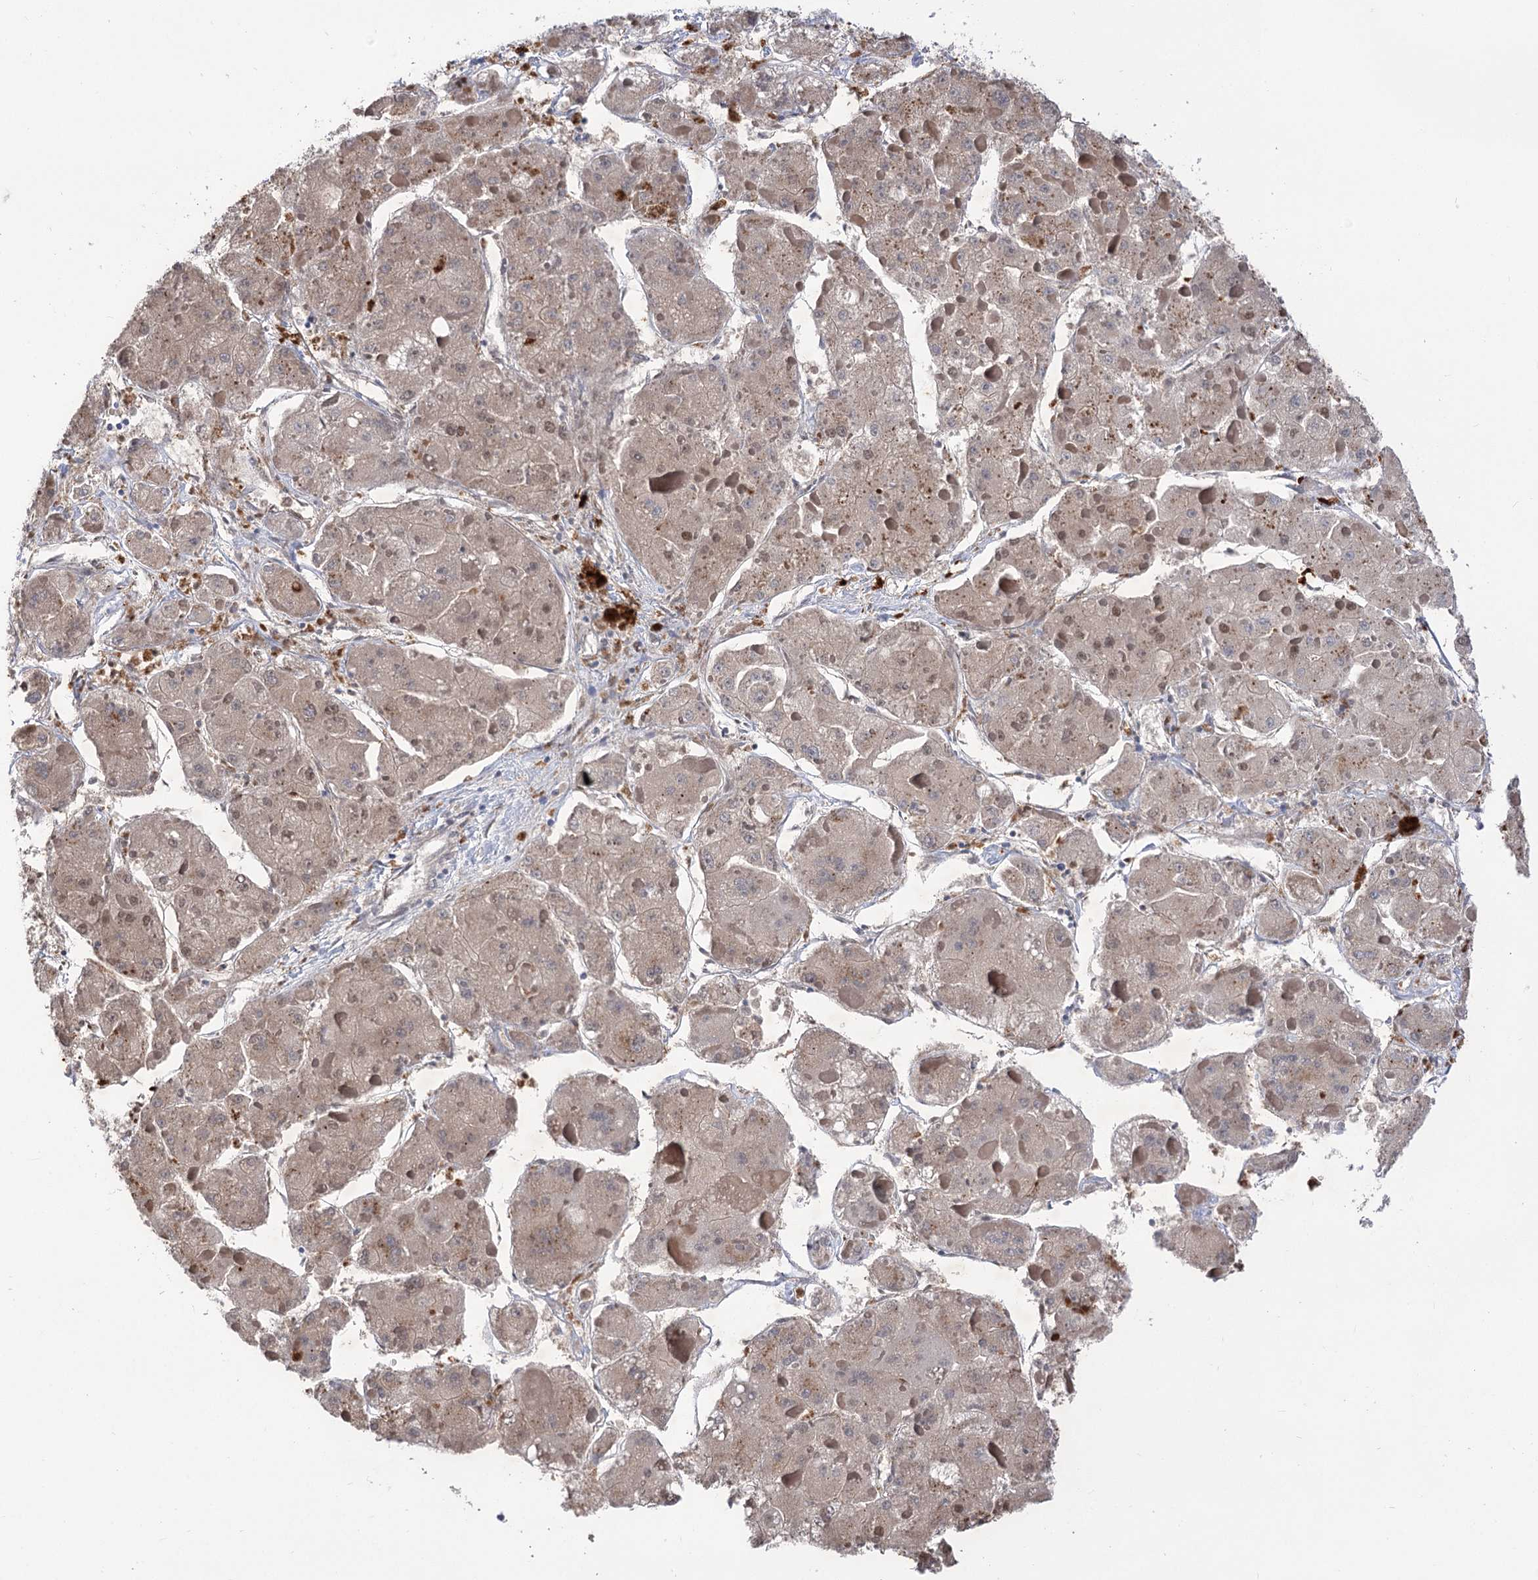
{"staining": {"intensity": "weak", "quantity": "25%-75%", "location": "cytoplasmic/membranous,nuclear"}, "tissue": "liver cancer", "cell_type": "Tumor cells", "image_type": "cancer", "snomed": [{"axis": "morphology", "description": "Carcinoma, Hepatocellular, NOS"}, {"axis": "topography", "description": "Liver"}], "caption": "This micrograph demonstrates IHC staining of hepatocellular carcinoma (liver), with low weak cytoplasmic/membranous and nuclear expression in approximately 25%-75% of tumor cells.", "gene": "SIAE", "patient": {"sex": "female", "age": 73}}